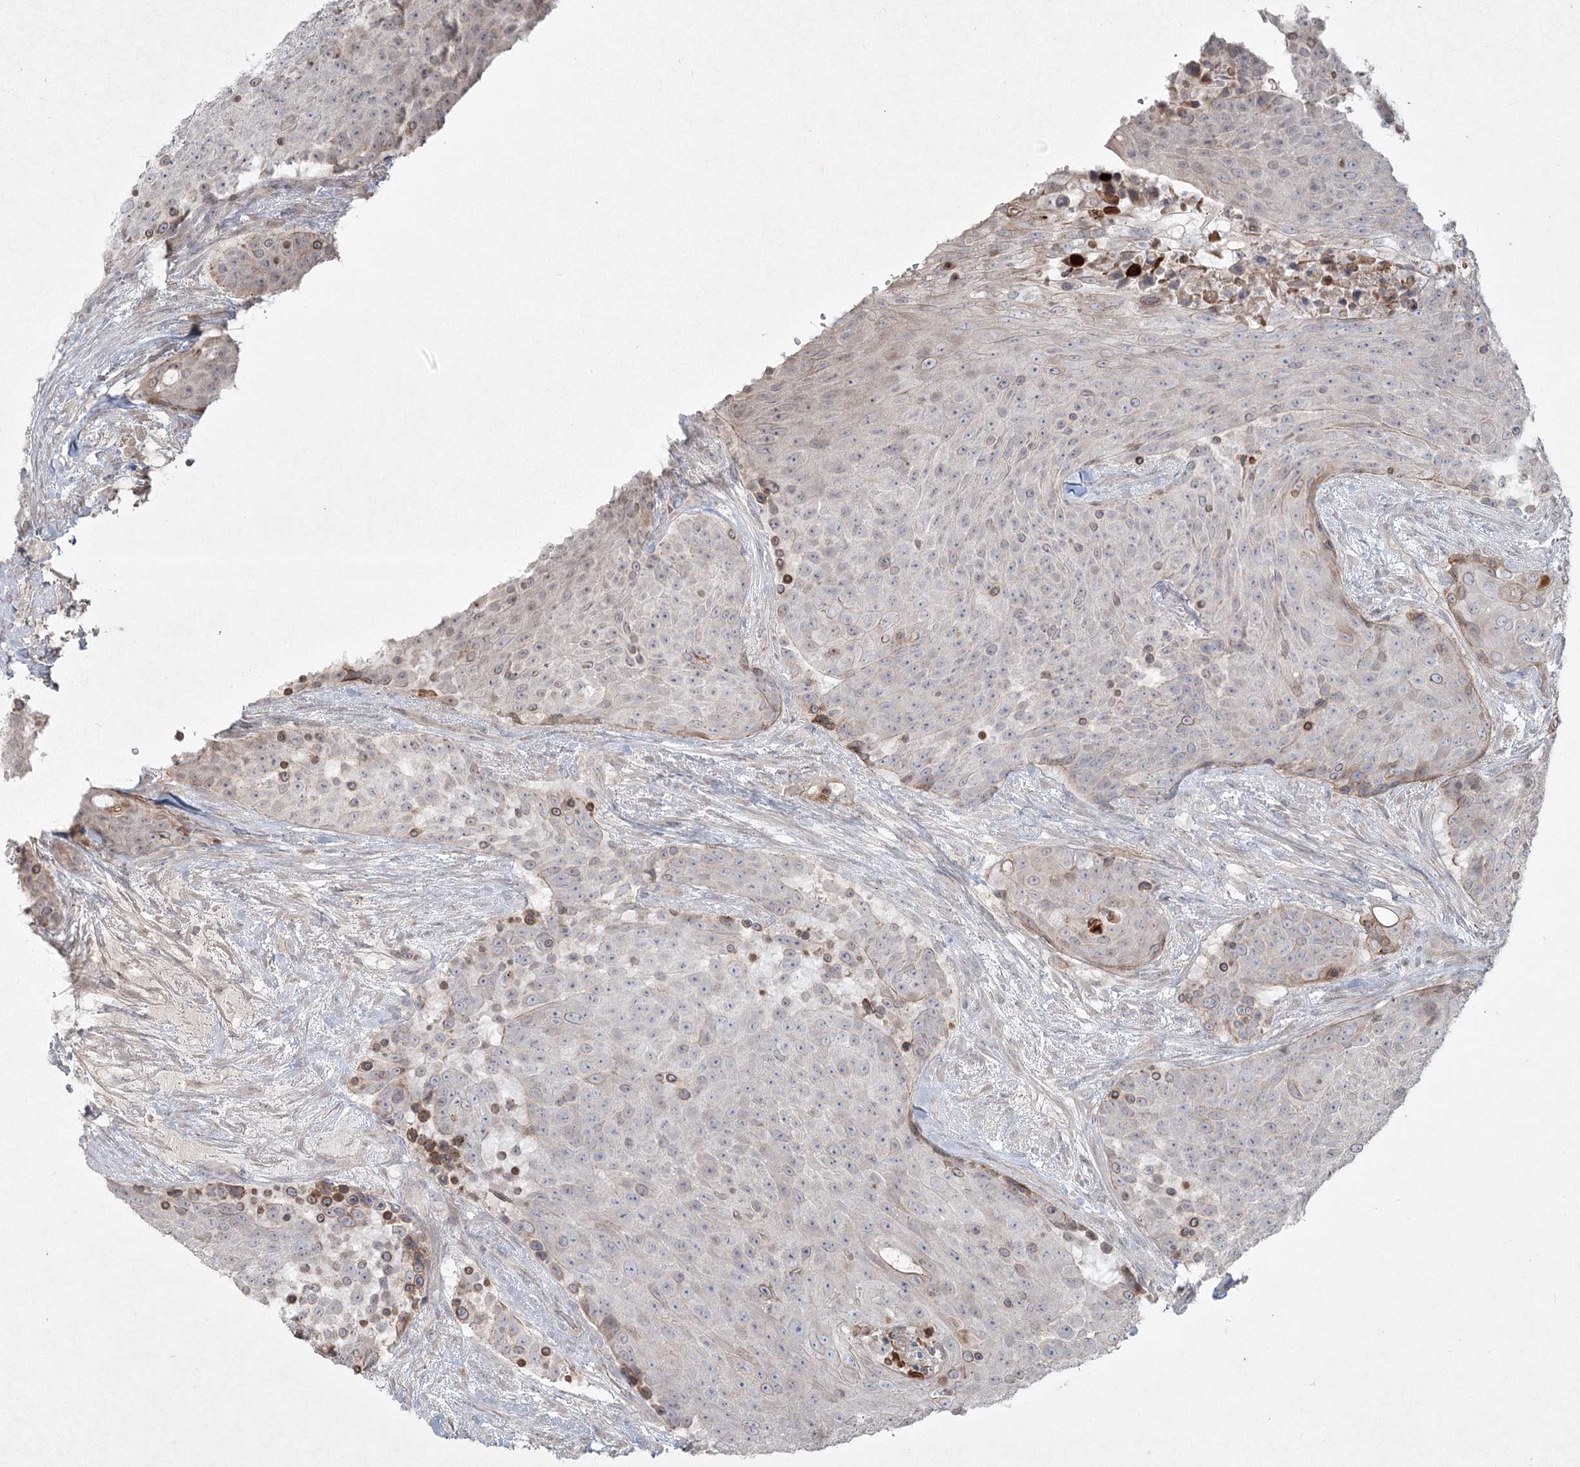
{"staining": {"intensity": "moderate", "quantity": "<25%", "location": "cytoplasmic/membranous"}, "tissue": "urothelial cancer", "cell_type": "Tumor cells", "image_type": "cancer", "snomed": [{"axis": "morphology", "description": "Urothelial carcinoma, High grade"}, {"axis": "topography", "description": "Urinary bladder"}], "caption": "Immunohistochemistry (IHC) (DAB) staining of high-grade urothelial carcinoma demonstrates moderate cytoplasmic/membranous protein positivity in about <25% of tumor cells. The staining was performed using DAB, with brown indicating positive protein expression. Nuclei are stained blue with hematoxylin.", "gene": "LRP2BP", "patient": {"sex": "female", "age": 63}}